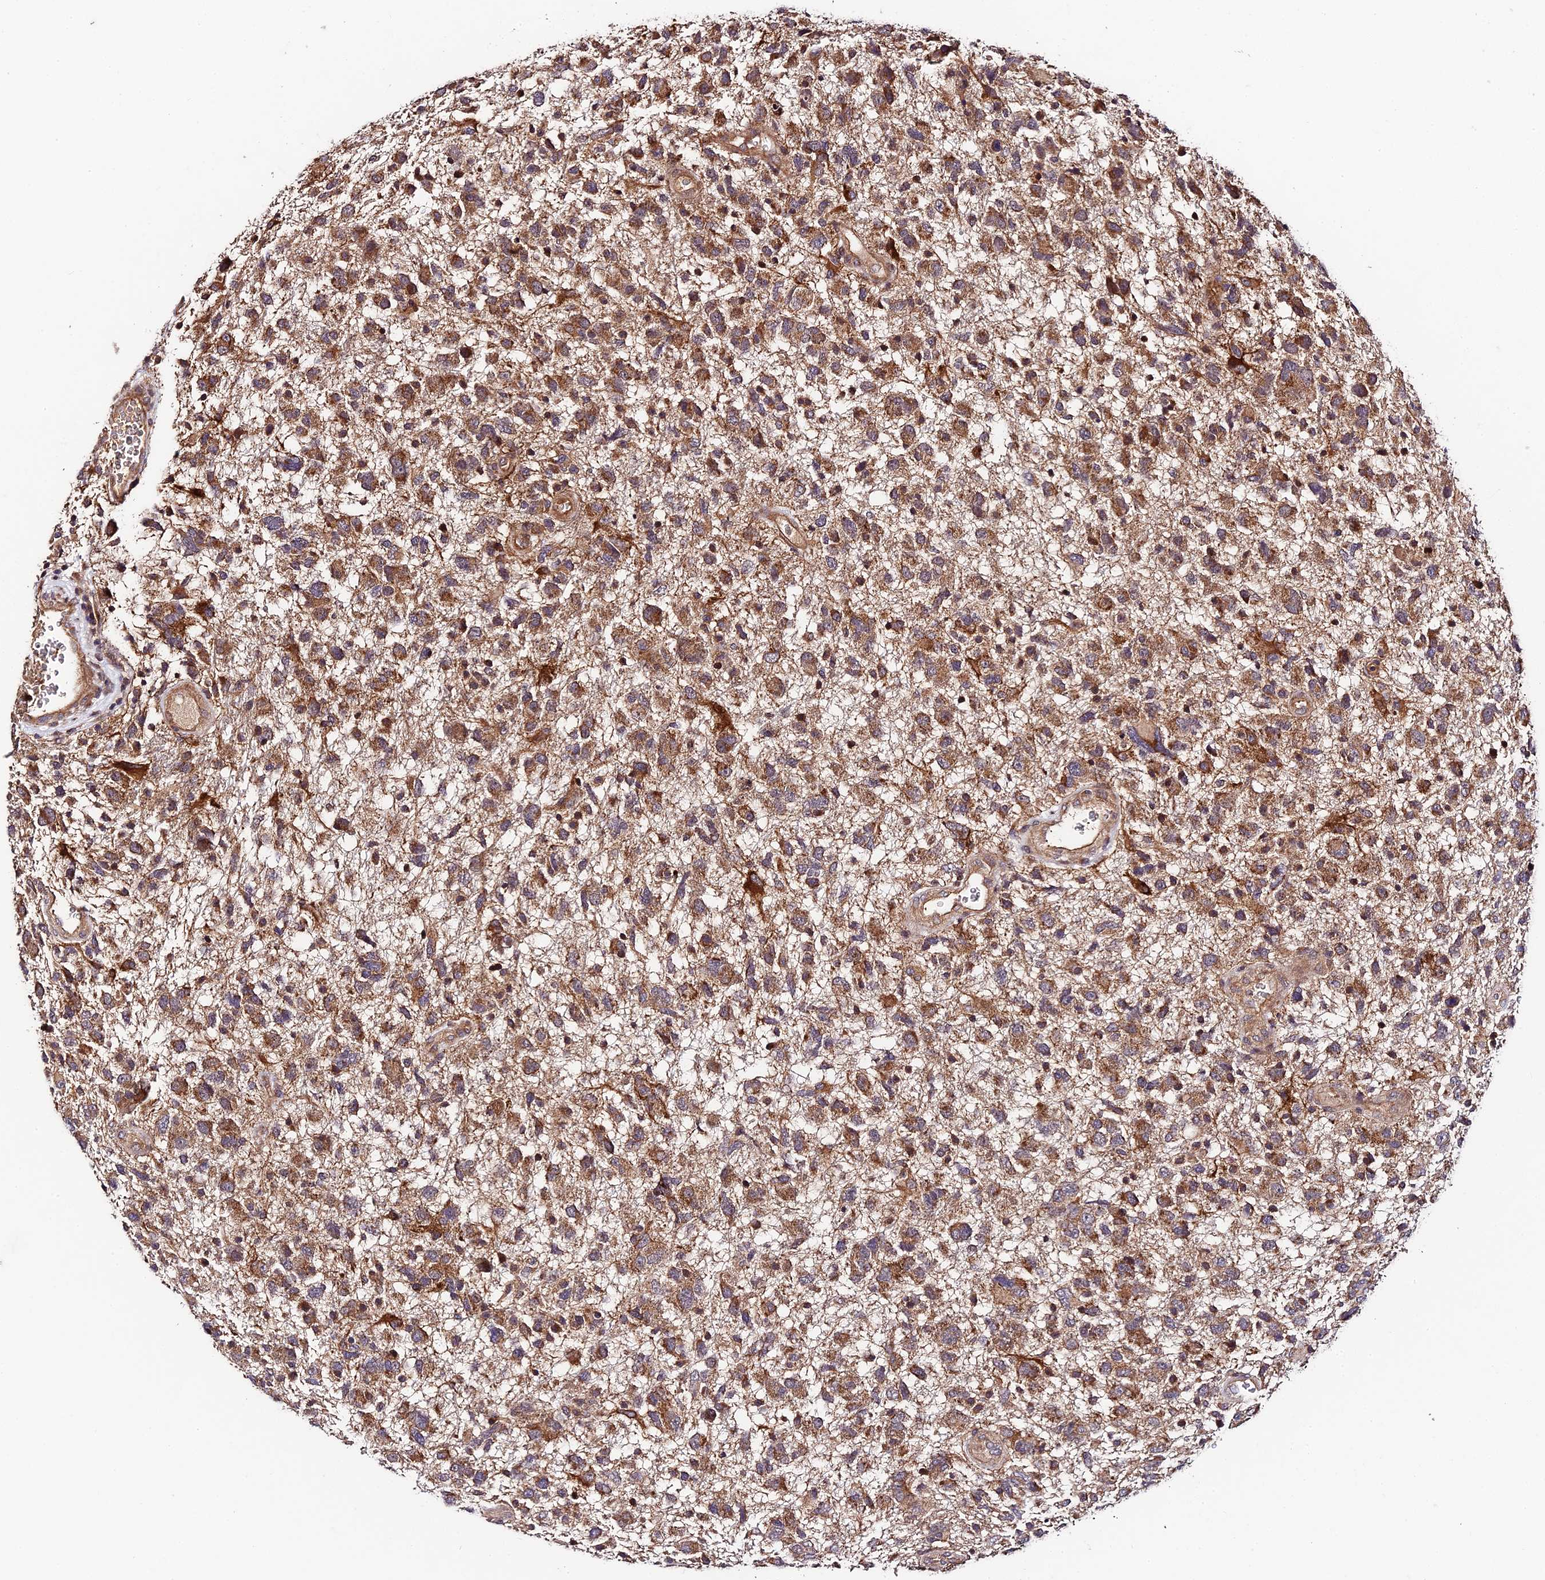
{"staining": {"intensity": "moderate", "quantity": ">75%", "location": "cytoplasmic/membranous"}, "tissue": "glioma", "cell_type": "Tumor cells", "image_type": "cancer", "snomed": [{"axis": "morphology", "description": "Glioma, malignant, High grade"}, {"axis": "topography", "description": "Brain"}], "caption": "Brown immunohistochemical staining in malignant high-grade glioma exhibits moderate cytoplasmic/membranous expression in approximately >75% of tumor cells.", "gene": "C3orf20", "patient": {"sex": "male", "age": 61}}